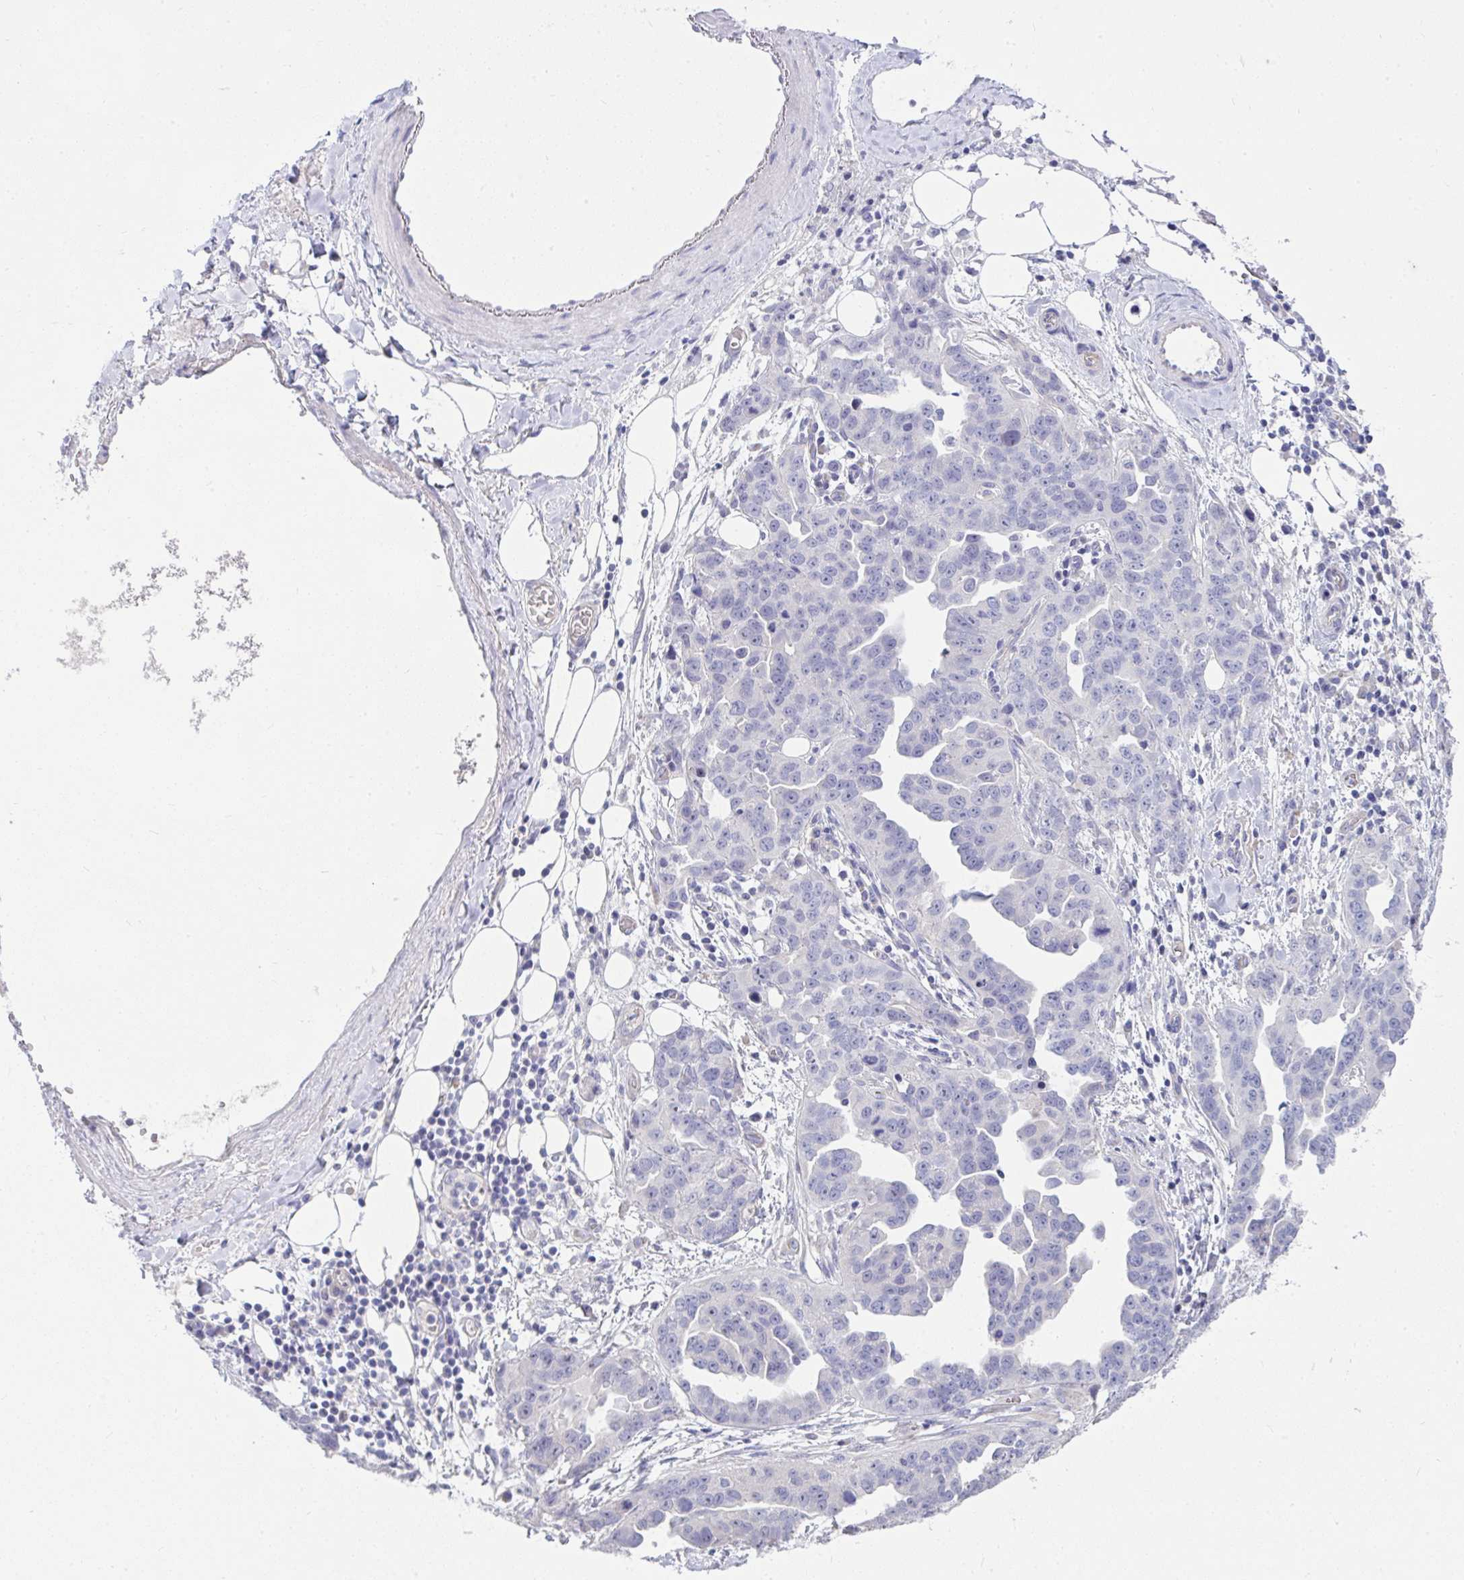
{"staining": {"intensity": "negative", "quantity": "none", "location": "none"}, "tissue": "ovarian cancer", "cell_type": "Tumor cells", "image_type": "cancer", "snomed": [{"axis": "morphology", "description": "Cystadenocarcinoma, serous, NOS"}, {"axis": "topography", "description": "Ovary"}], "caption": "This is an IHC histopathology image of ovarian cancer. There is no positivity in tumor cells.", "gene": "LRRC36", "patient": {"sex": "female", "age": 75}}